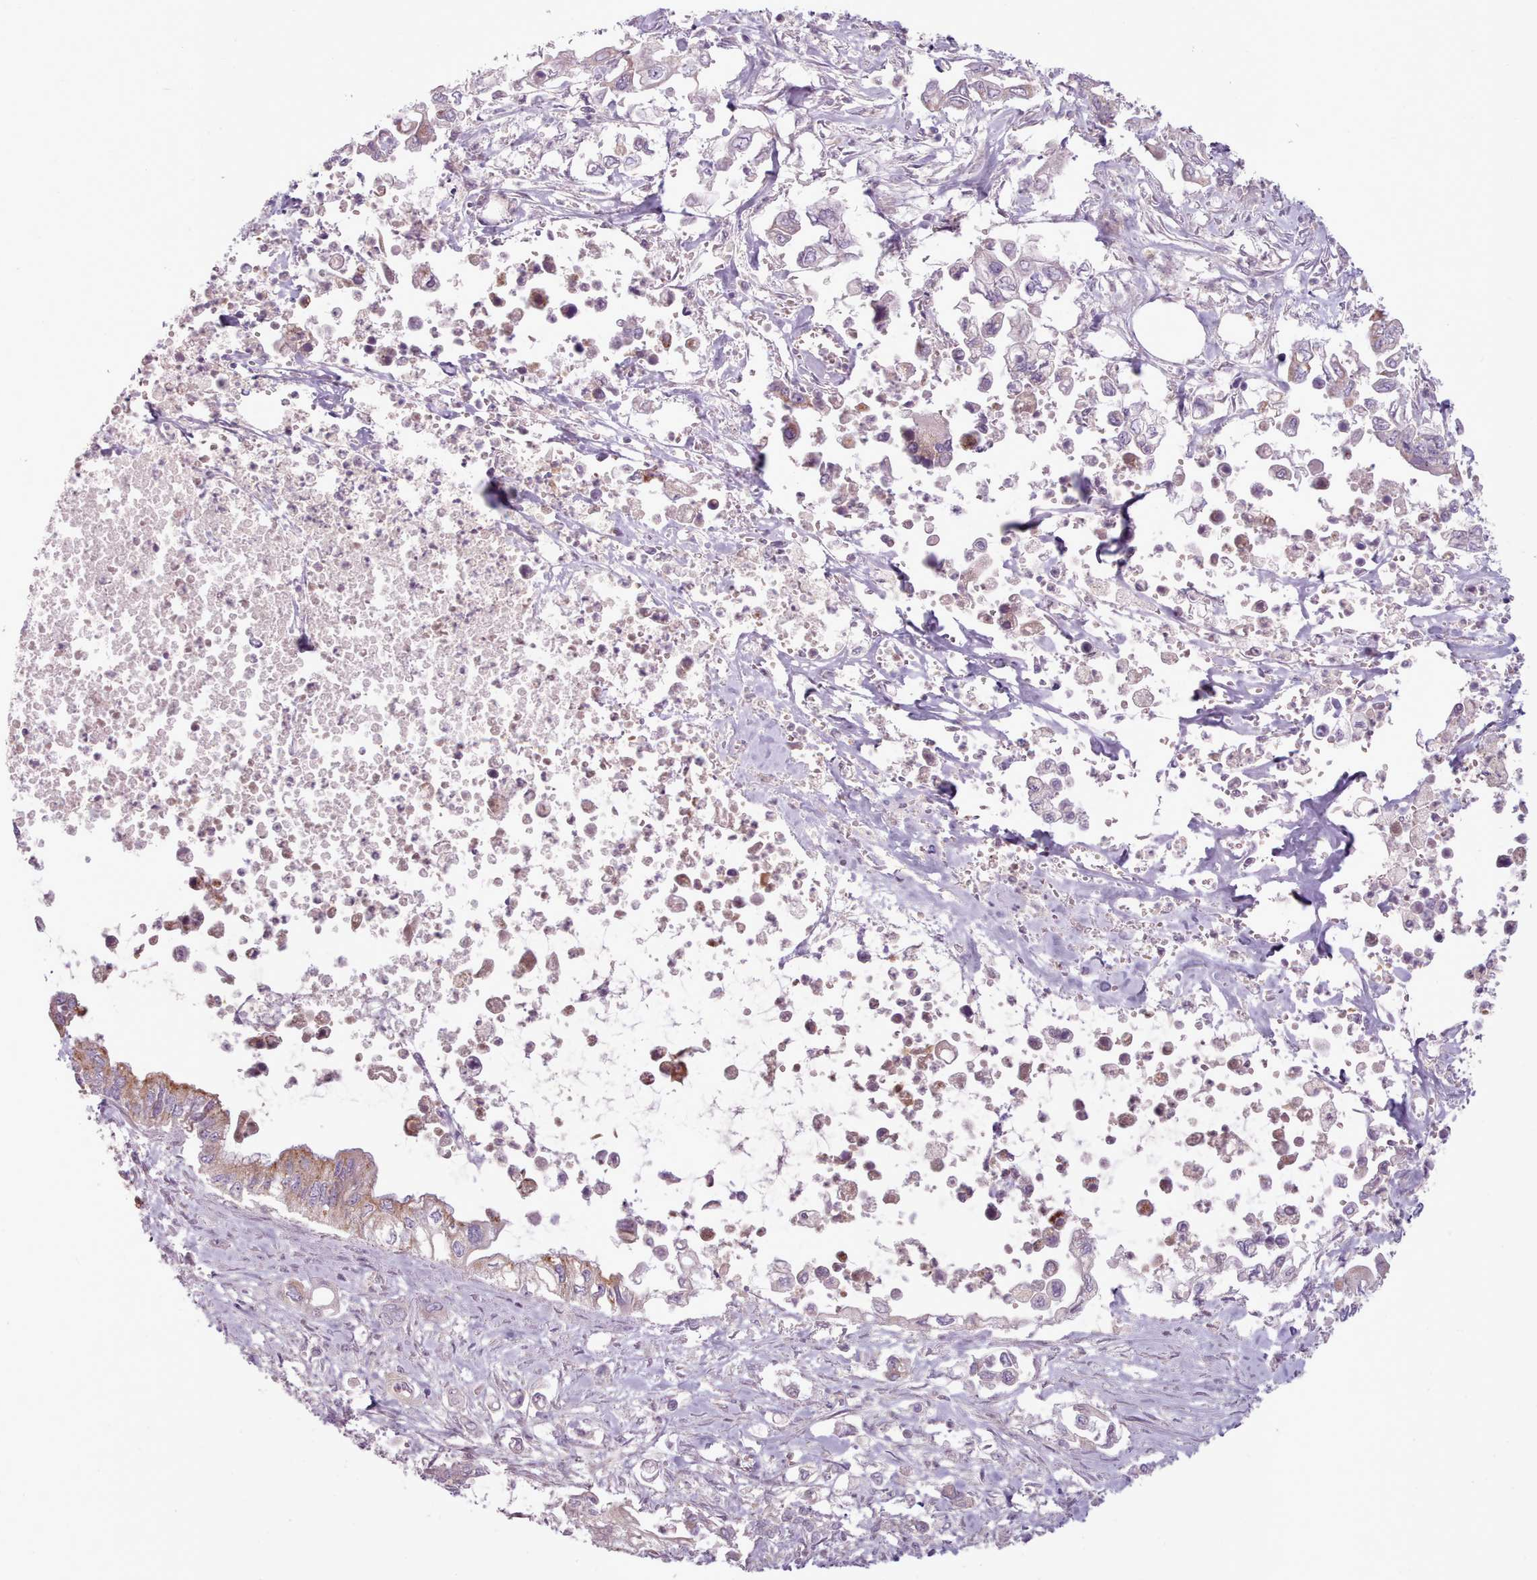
{"staining": {"intensity": "moderate", "quantity": "<25%", "location": "cytoplasmic/membranous"}, "tissue": "pancreatic cancer", "cell_type": "Tumor cells", "image_type": "cancer", "snomed": [{"axis": "morphology", "description": "Adenocarcinoma, NOS"}, {"axis": "topography", "description": "Pancreas"}], "caption": "Immunohistochemistry (IHC) (DAB) staining of adenocarcinoma (pancreatic) demonstrates moderate cytoplasmic/membranous protein positivity in about <25% of tumor cells.", "gene": "LAPTM5", "patient": {"sex": "male", "age": 61}}